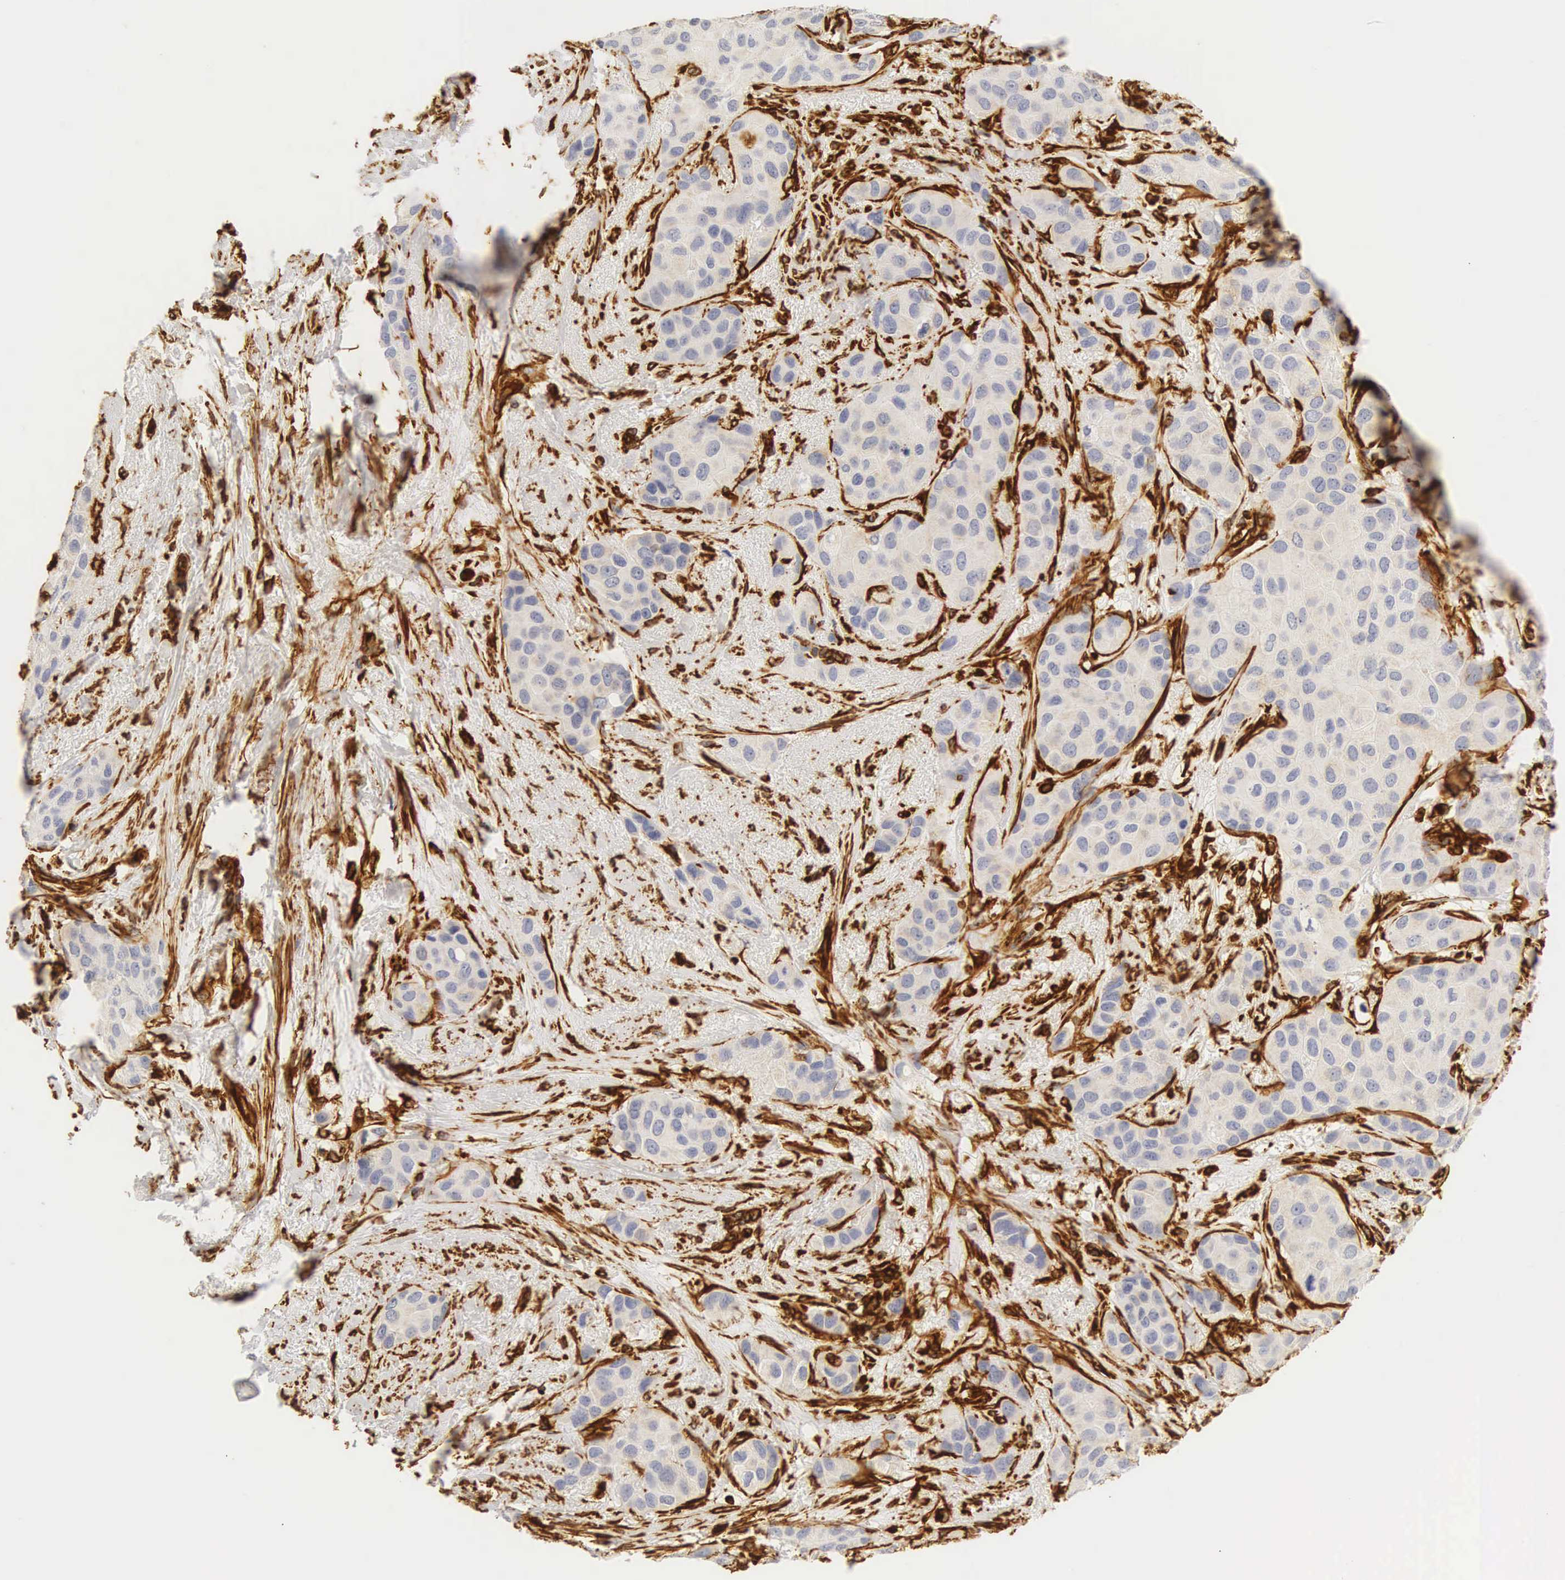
{"staining": {"intensity": "negative", "quantity": "none", "location": "none"}, "tissue": "breast cancer", "cell_type": "Tumor cells", "image_type": "cancer", "snomed": [{"axis": "morphology", "description": "Duct carcinoma"}, {"axis": "topography", "description": "Breast"}], "caption": "Breast cancer (invasive ductal carcinoma) stained for a protein using IHC exhibits no expression tumor cells.", "gene": "VIM", "patient": {"sex": "female", "age": 68}}